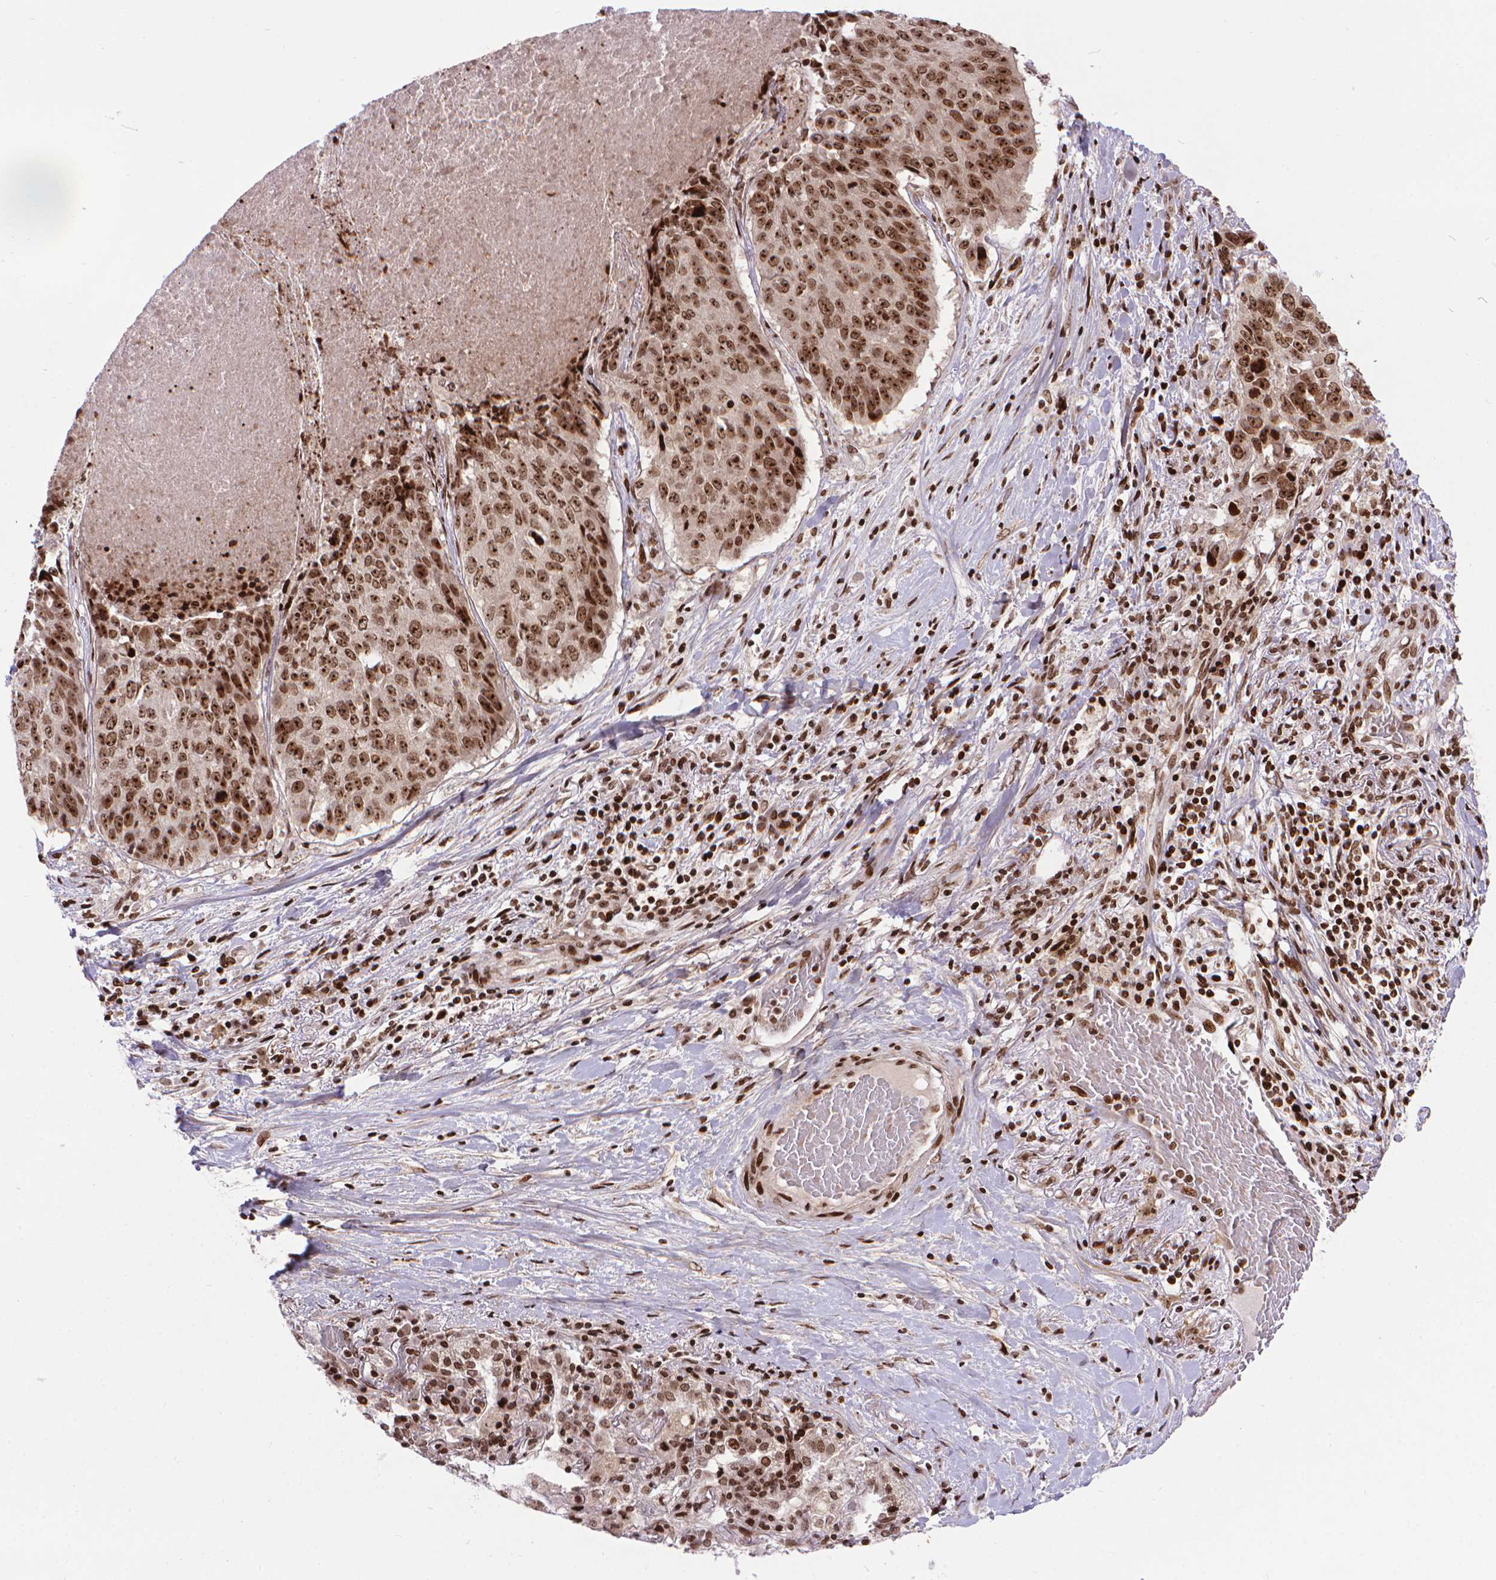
{"staining": {"intensity": "moderate", "quantity": ">75%", "location": "nuclear"}, "tissue": "lung cancer", "cell_type": "Tumor cells", "image_type": "cancer", "snomed": [{"axis": "morphology", "description": "Normal tissue, NOS"}, {"axis": "morphology", "description": "Squamous cell carcinoma, NOS"}, {"axis": "topography", "description": "Bronchus"}, {"axis": "topography", "description": "Lung"}], "caption": "Protein analysis of lung squamous cell carcinoma tissue exhibits moderate nuclear expression in approximately >75% of tumor cells.", "gene": "AMER1", "patient": {"sex": "male", "age": 64}}